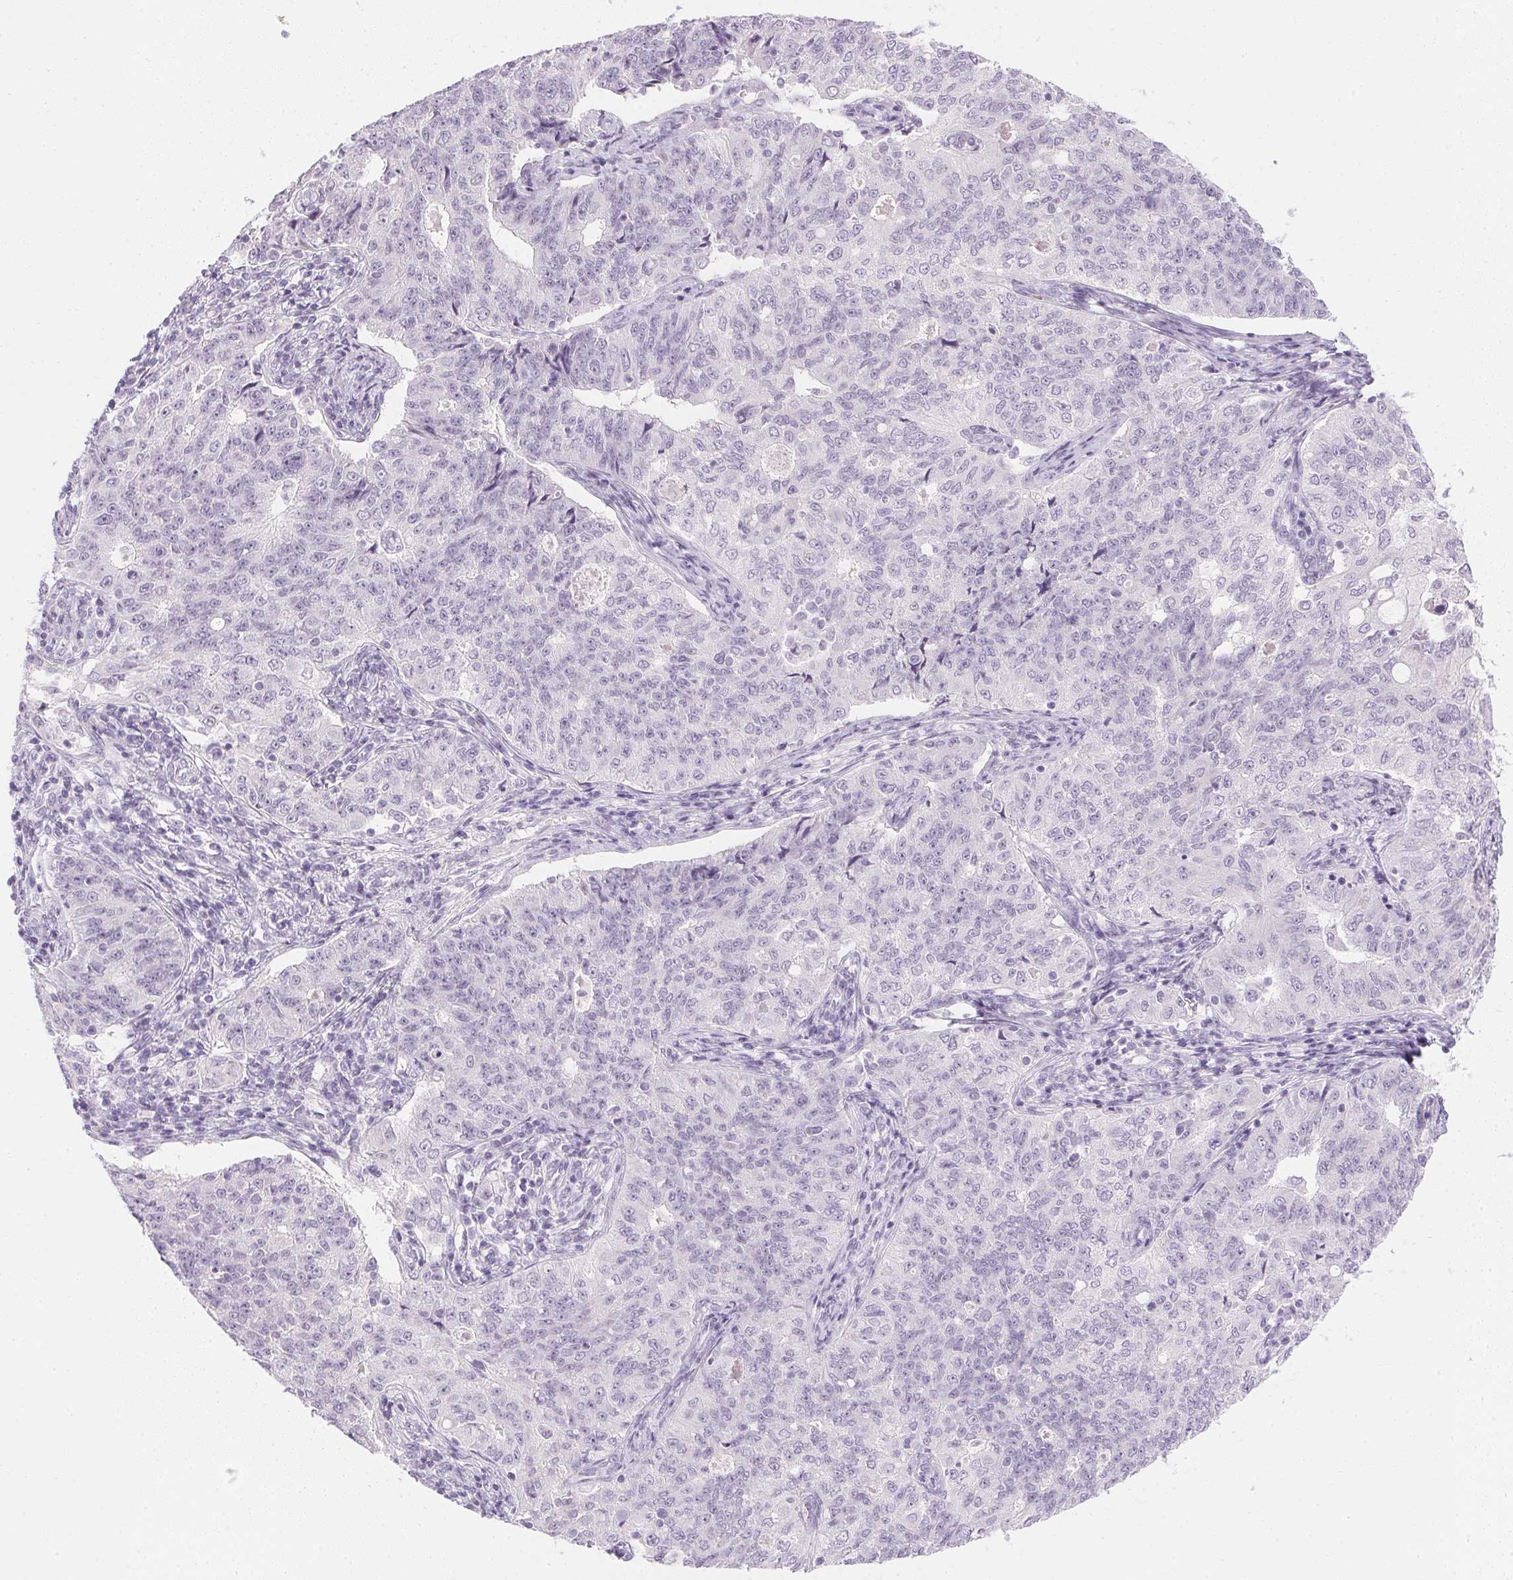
{"staining": {"intensity": "negative", "quantity": "none", "location": "none"}, "tissue": "endometrial cancer", "cell_type": "Tumor cells", "image_type": "cancer", "snomed": [{"axis": "morphology", "description": "Adenocarcinoma, NOS"}, {"axis": "topography", "description": "Endometrium"}], "caption": "This is a histopathology image of IHC staining of adenocarcinoma (endometrial), which shows no staining in tumor cells.", "gene": "PPY", "patient": {"sex": "female", "age": 43}}